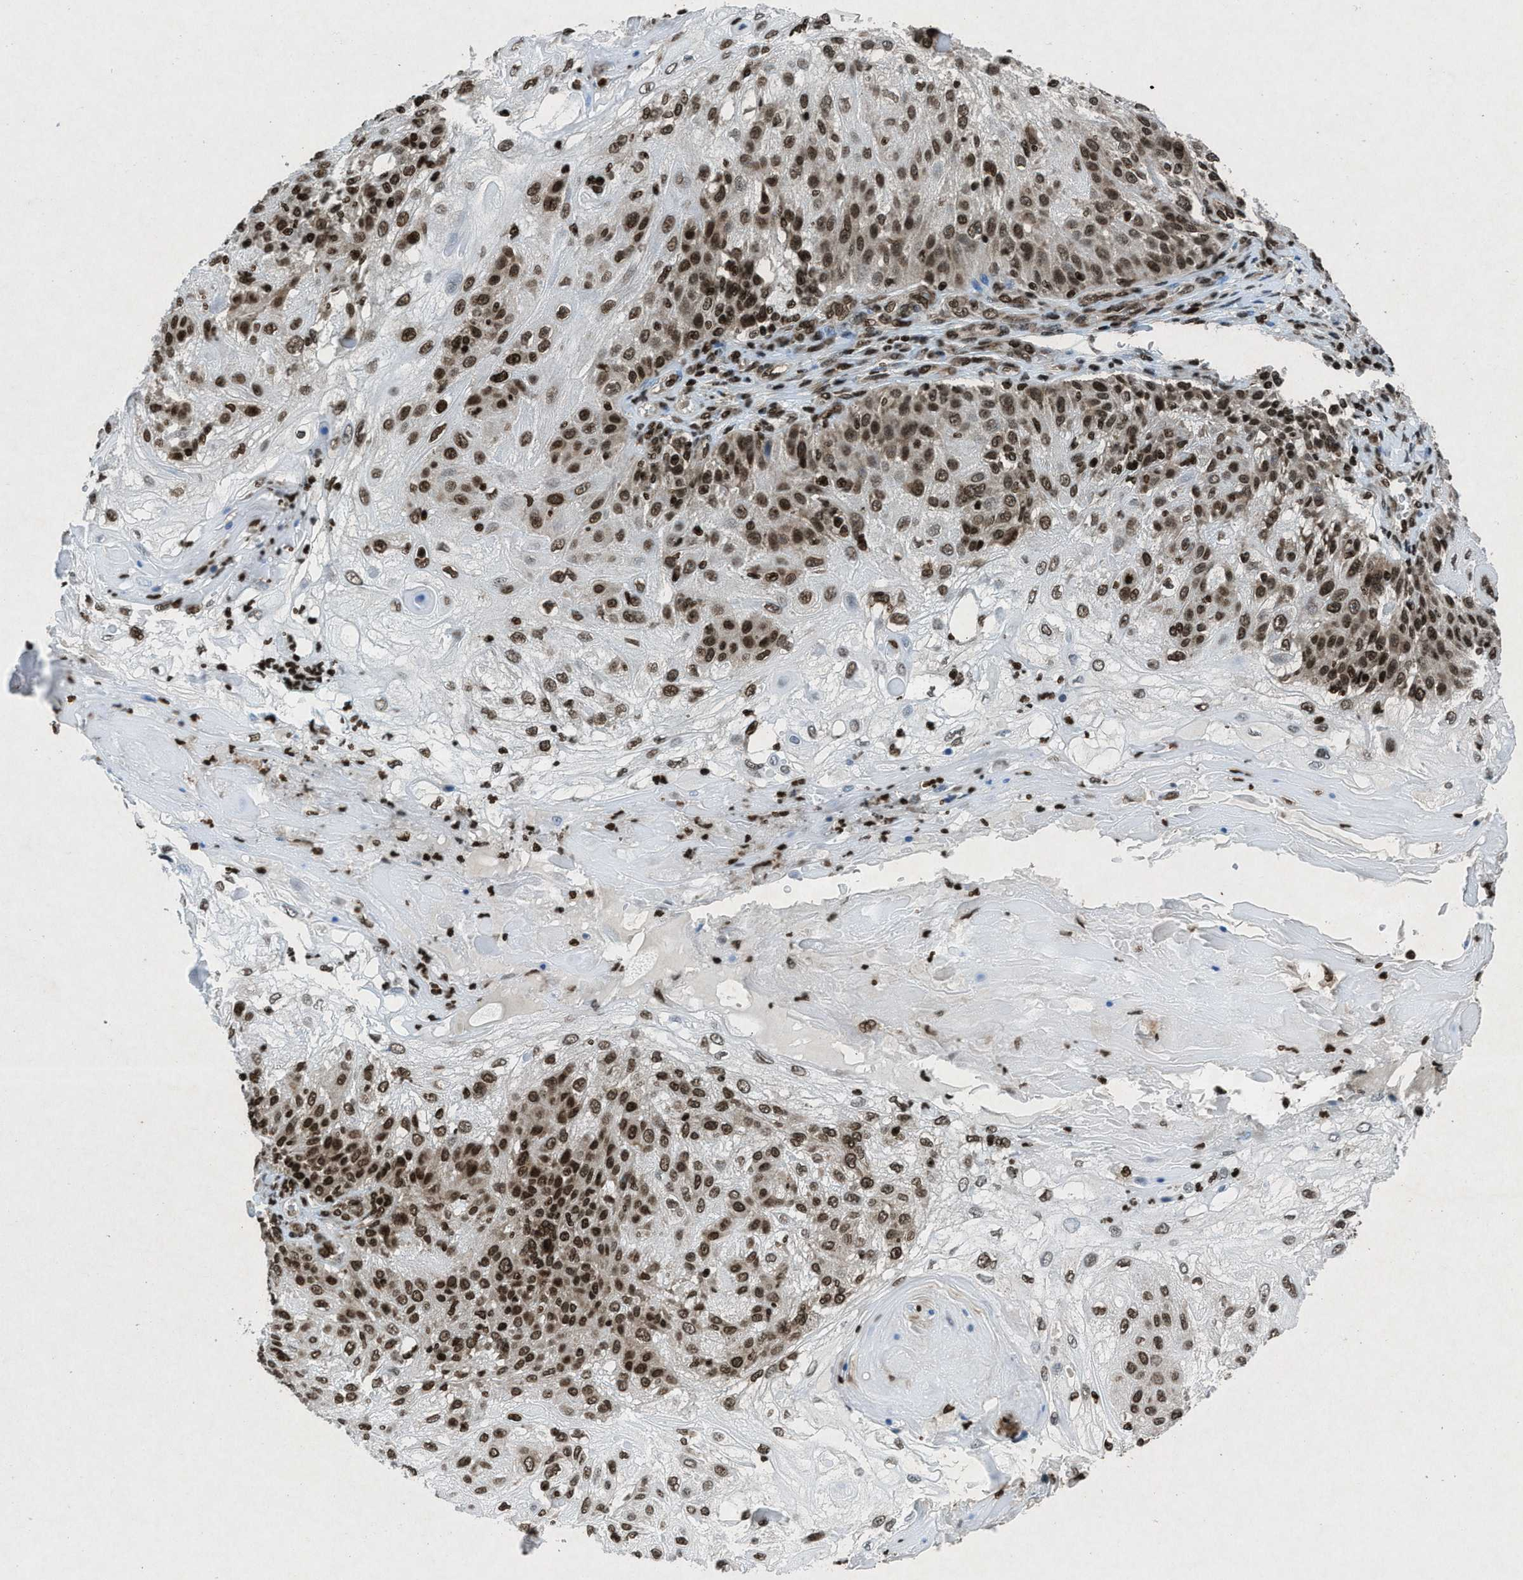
{"staining": {"intensity": "moderate", "quantity": ">75%", "location": "nuclear"}, "tissue": "skin cancer", "cell_type": "Tumor cells", "image_type": "cancer", "snomed": [{"axis": "morphology", "description": "Normal tissue, NOS"}, {"axis": "morphology", "description": "Squamous cell carcinoma, NOS"}, {"axis": "topography", "description": "Skin"}], "caption": "DAB immunohistochemical staining of human skin cancer reveals moderate nuclear protein positivity in approximately >75% of tumor cells.", "gene": "NXF1", "patient": {"sex": "female", "age": 83}}